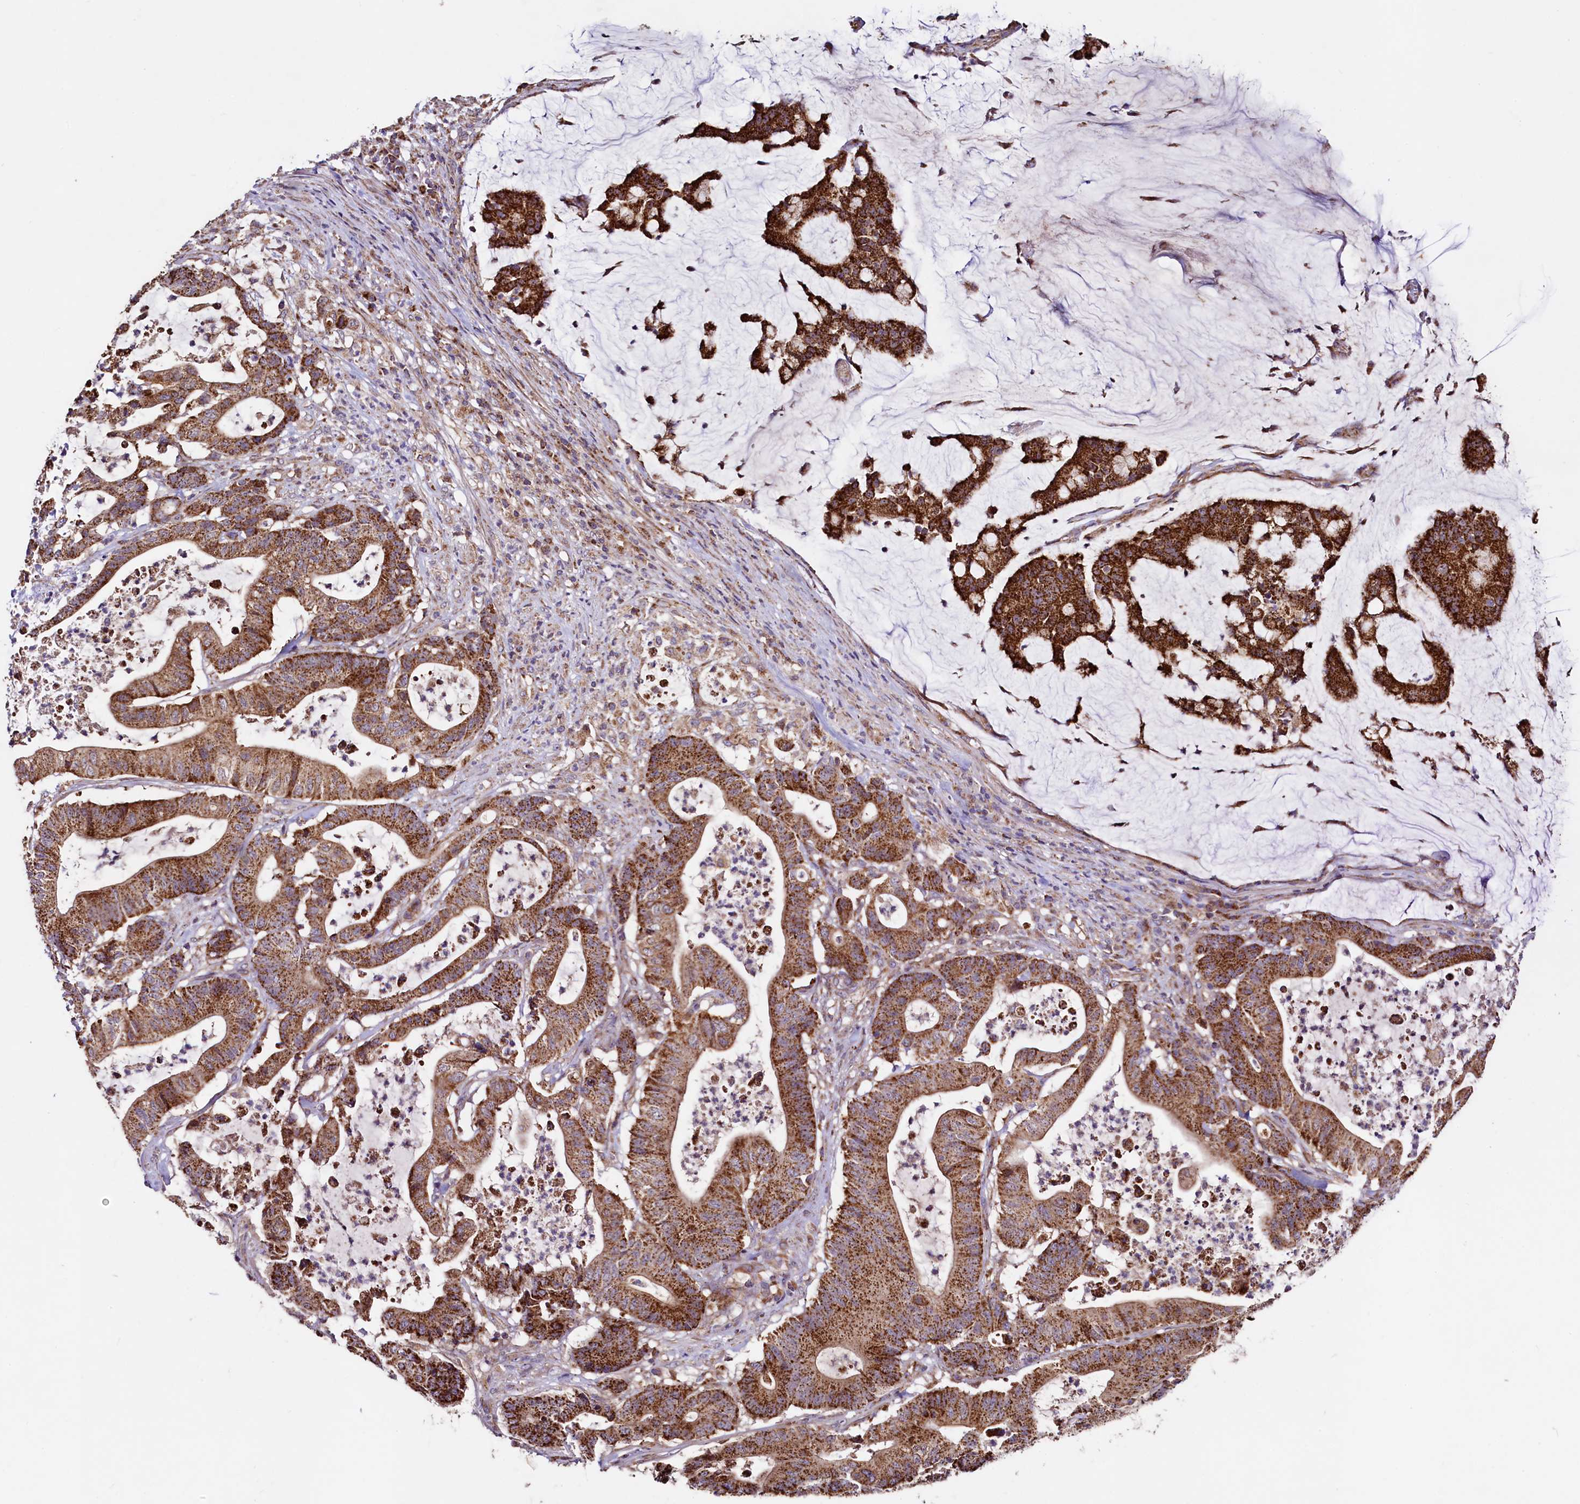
{"staining": {"intensity": "strong", "quantity": ">75%", "location": "cytoplasmic/membranous"}, "tissue": "colorectal cancer", "cell_type": "Tumor cells", "image_type": "cancer", "snomed": [{"axis": "morphology", "description": "Adenocarcinoma, NOS"}, {"axis": "topography", "description": "Colon"}], "caption": "Tumor cells demonstrate strong cytoplasmic/membranous expression in approximately >75% of cells in colorectal adenocarcinoma. (Brightfield microscopy of DAB IHC at high magnification).", "gene": "STARD5", "patient": {"sex": "female", "age": 84}}